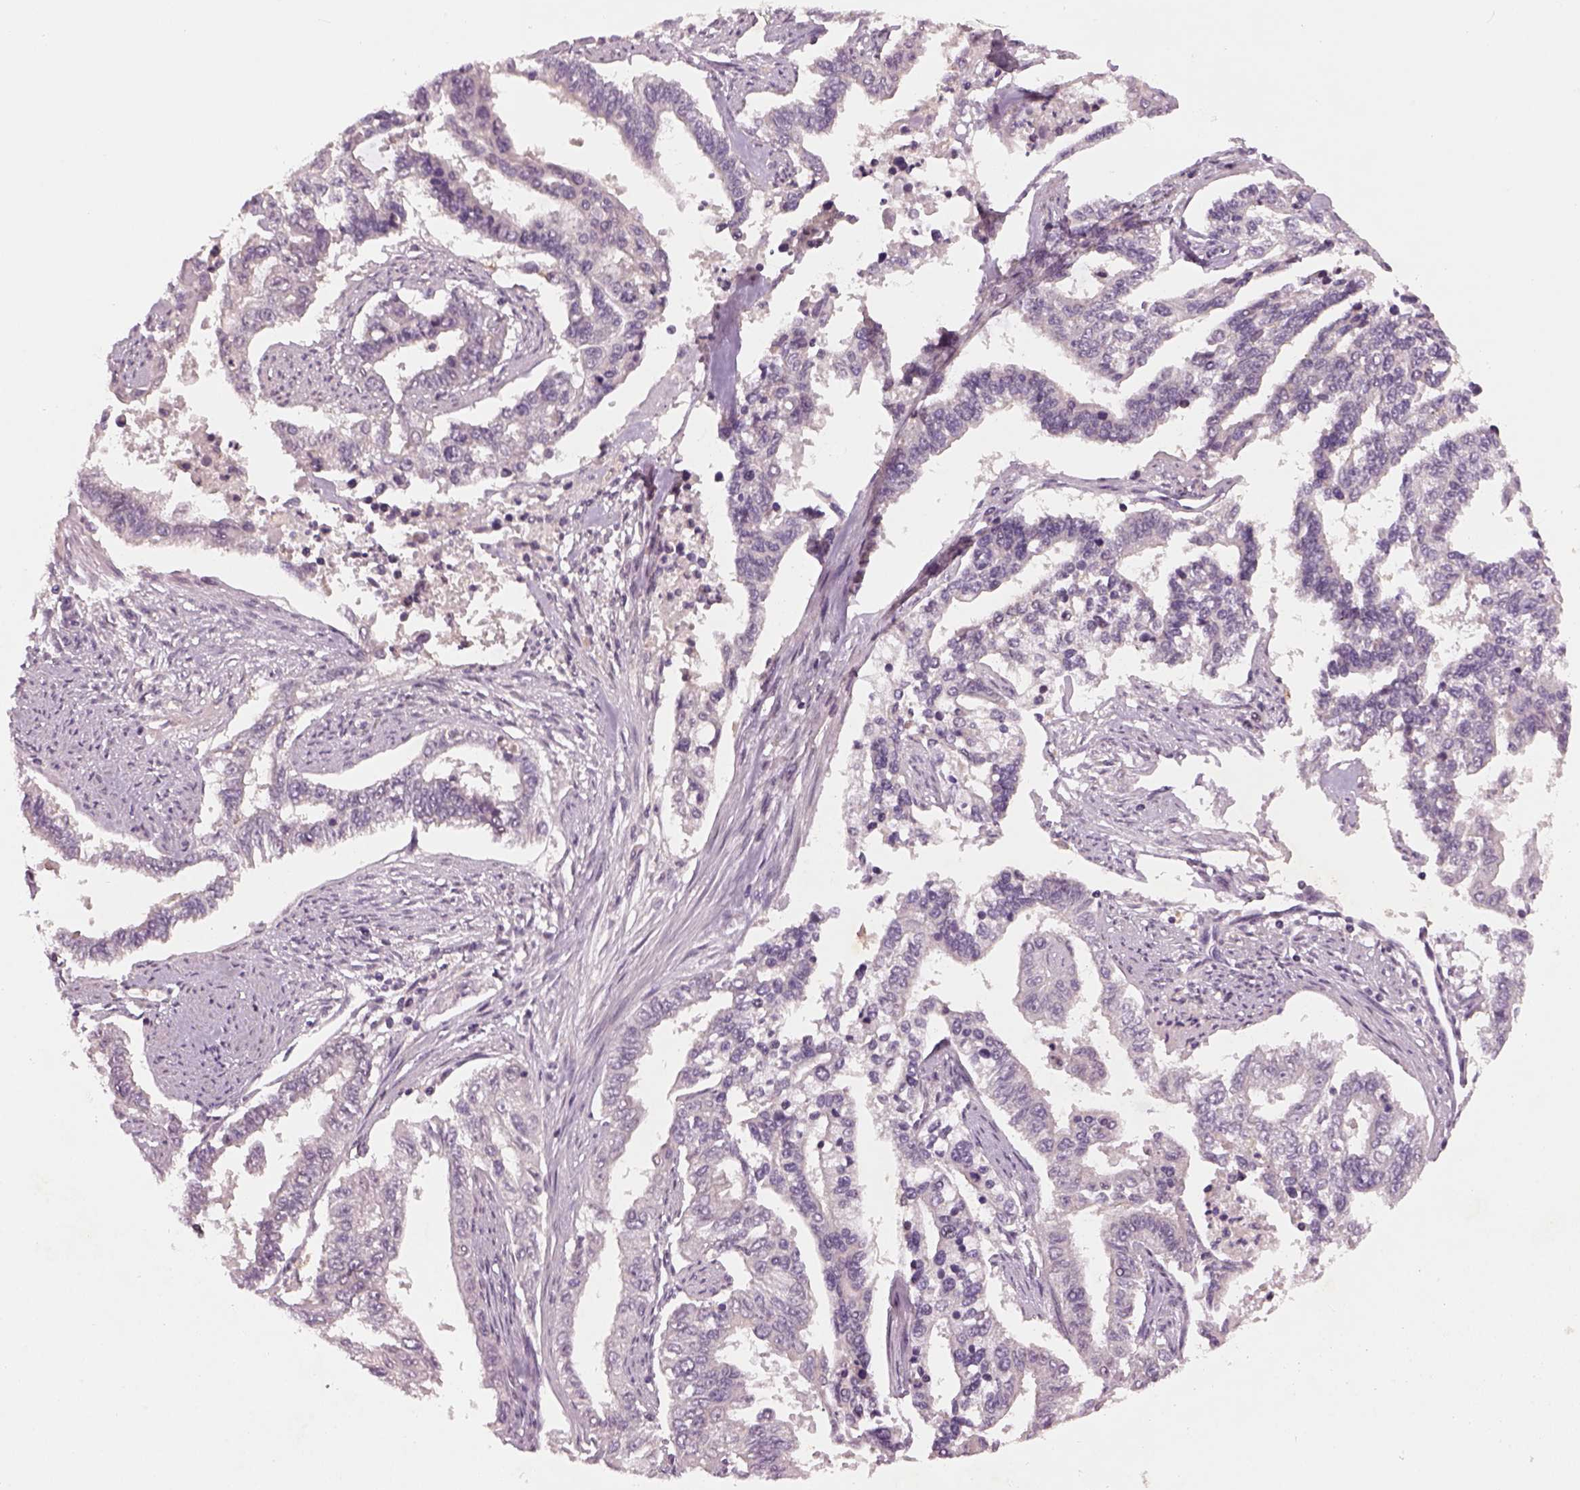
{"staining": {"intensity": "negative", "quantity": "none", "location": "none"}, "tissue": "endometrial cancer", "cell_type": "Tumor cells", "image_type": "cancer", "snomed": [{"axis": "morphology", "description": "Adenocarcinoma, NOS"}, {"axis": "topography", "description": "Uterus"}], "caption": "A high-resolution image shows immunohistochemistry staining of endometrial adenocarcinoma, which demonstrates no significant staining in tumor cells.", "gene": "GDNF", "patient": {"sex": "female", "age": 59}}